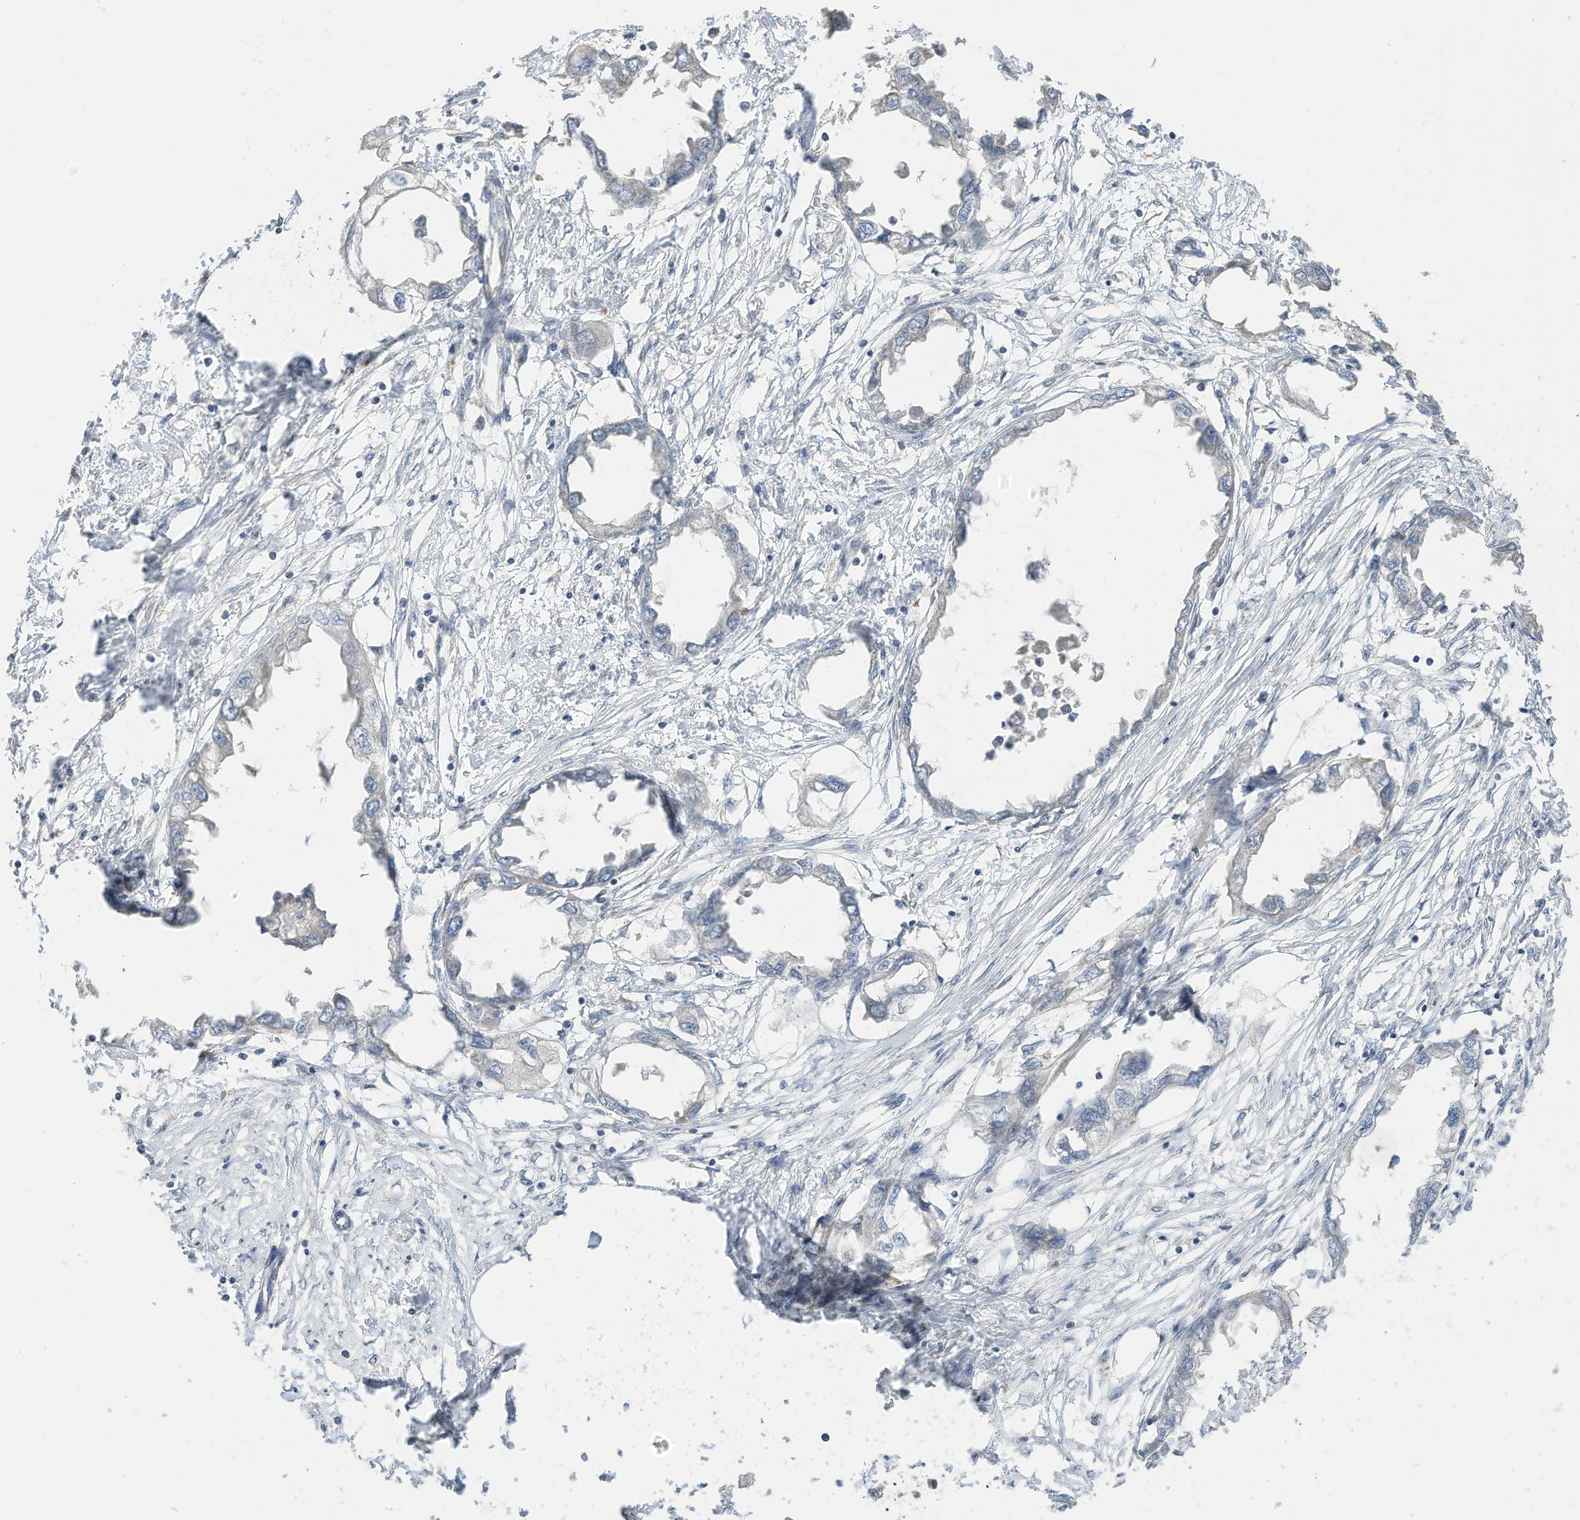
{"staining": {"intensity": "negative", "quantity": "none", "location": "none"}, "tissue": "endometrial cancer", "cell_type": "Tumor cells", "image_type": "cancer", "snomed": [{"axis": "morphology", "description": "Adenocarcinoma, NOS"}, {"axis": "morphology", "description": "Adenocarcinoma, metastatic, NOS"}, {"axis": "topography", "description": "Adipose tissue"}, {"axis": "topography", "description": "Endometrium"}], "caption": "DAB (3,3'-diaminobenzidine) immunohistochemical staining of human endometrial metastatic adenocarcinoma demonstrates no significant staining in tumor cells.", "gene": "REC8", "patient": {"sex": "female", "age": 67}}